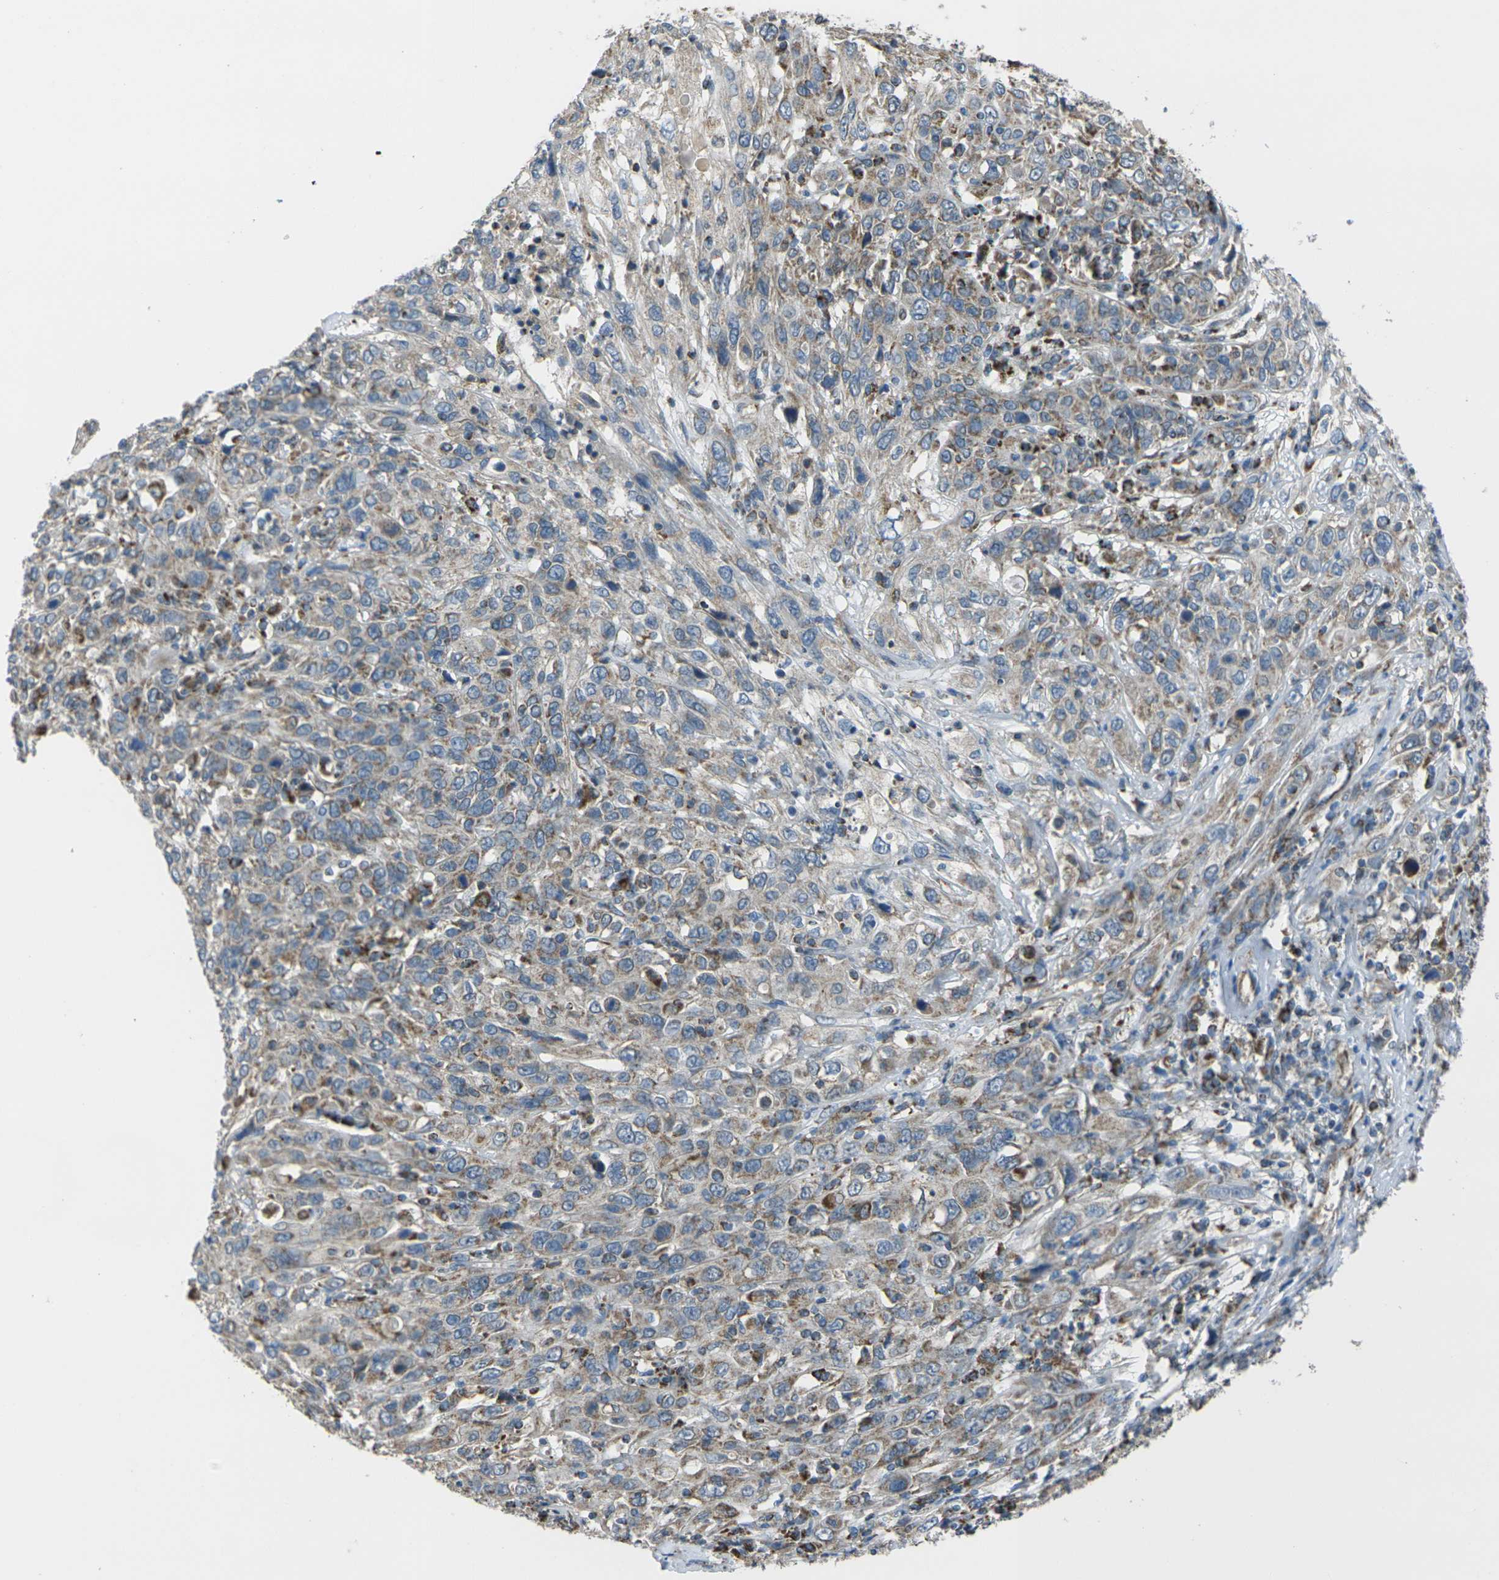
{"staining": {"intensity": "weak", "quantity": "<25%", "location": "cytoplasmic/membranous"}, "tissue": "cervical cancer", "cell_type": "Tumor cells", "image_type": "cancer", "snomed": [{"axis": "morphology", "description": "Squamous cell carcinoma, NOS"}, {"axis": "topography", "description": "Cervix"}], "caption": "This is an IHC micrograph of human cervical cancer. There is no positivity in tumor cells.", "gene": "TMEM120B", "patient": {"sex": "female", "age": 46}}